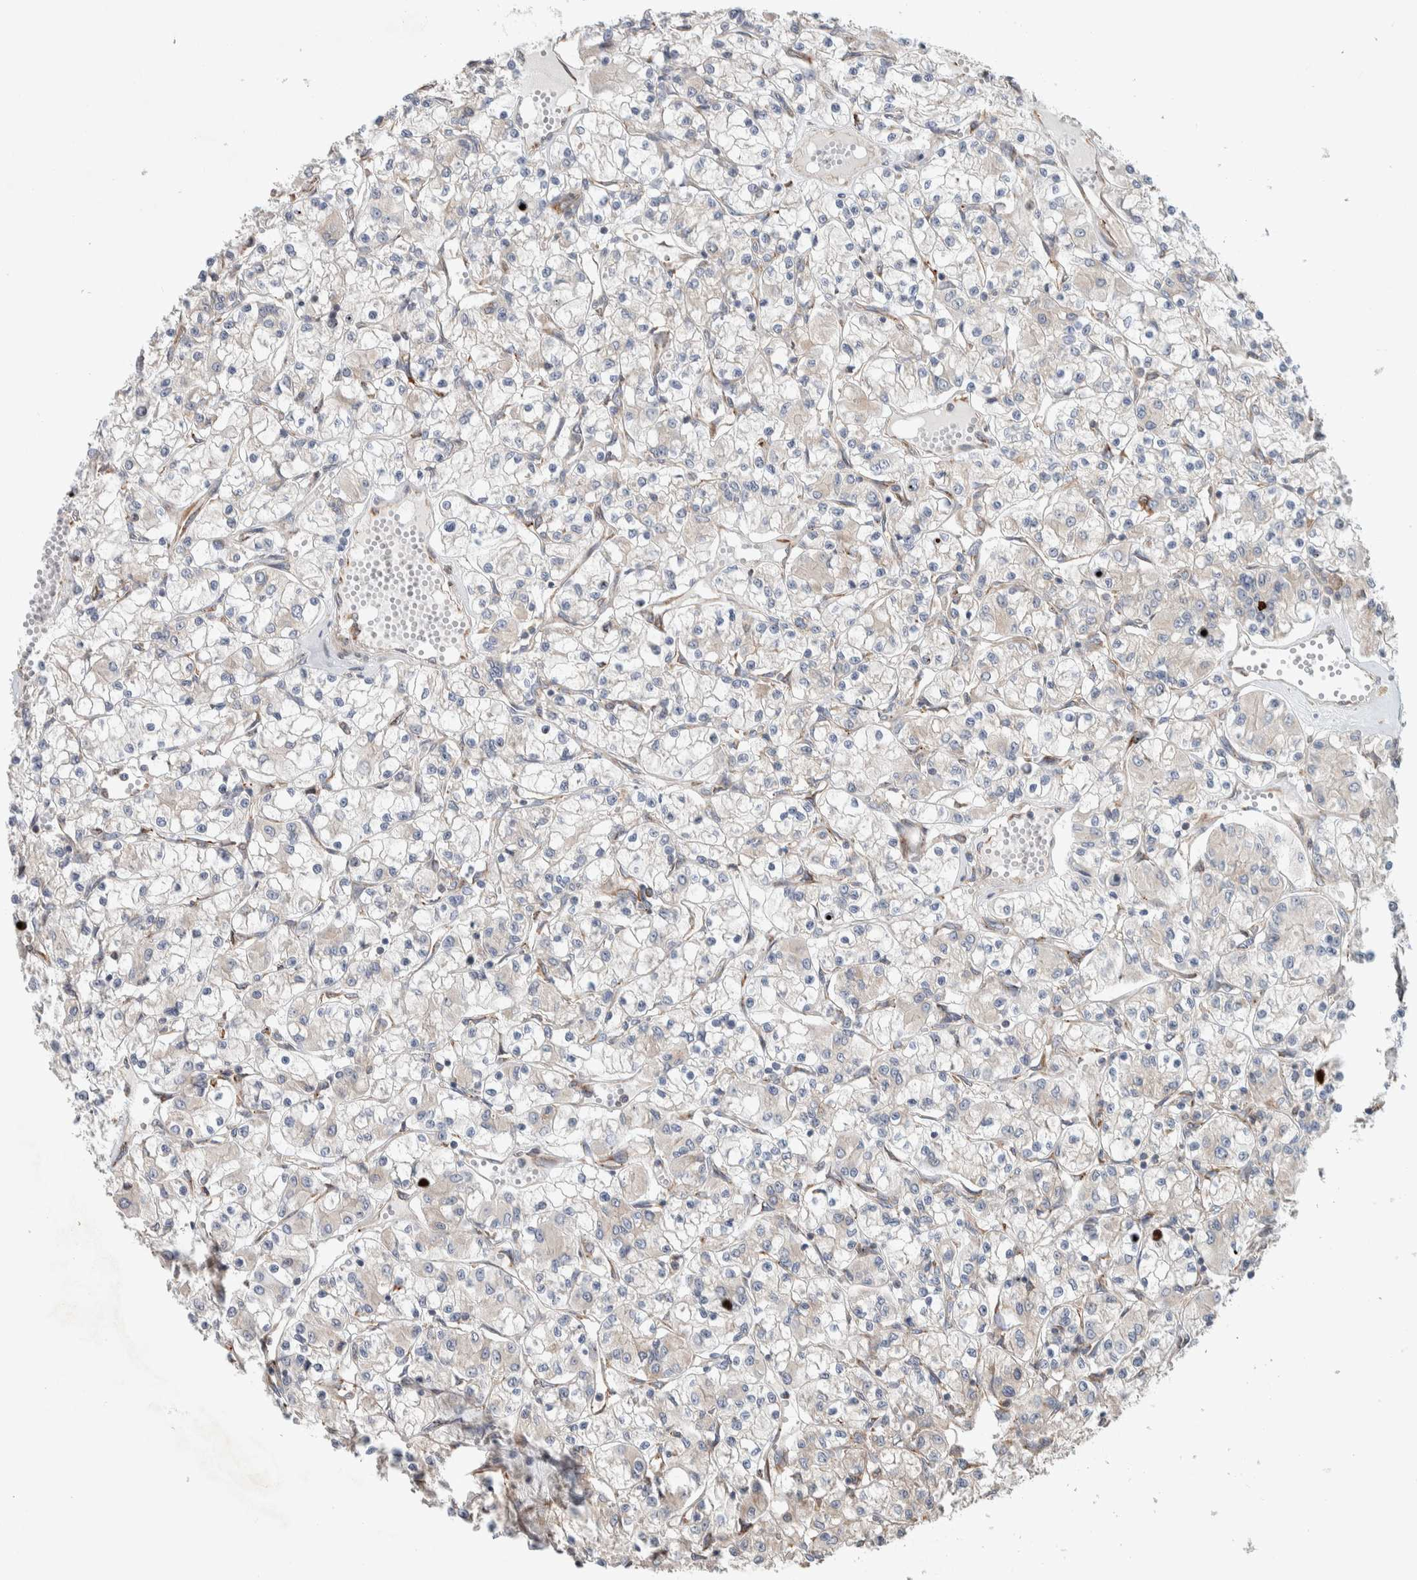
{"staining": {"intensity": "negative", "quantity": "none", "location": "none"}, "tissue": "renal cancer", "cell_type": "Tumor cells", "image_type": "cancer", "snomed": [{"axis": "morphology", "description": "Adenocarcinoma, NOS"}, {"axis": "topography", "description": "Kidney"}], "caption": "There is no significant staining in tumor cells of renal cancer.", "gene": "ADCY8", "patient": {"sex": "female", "age": 59}}